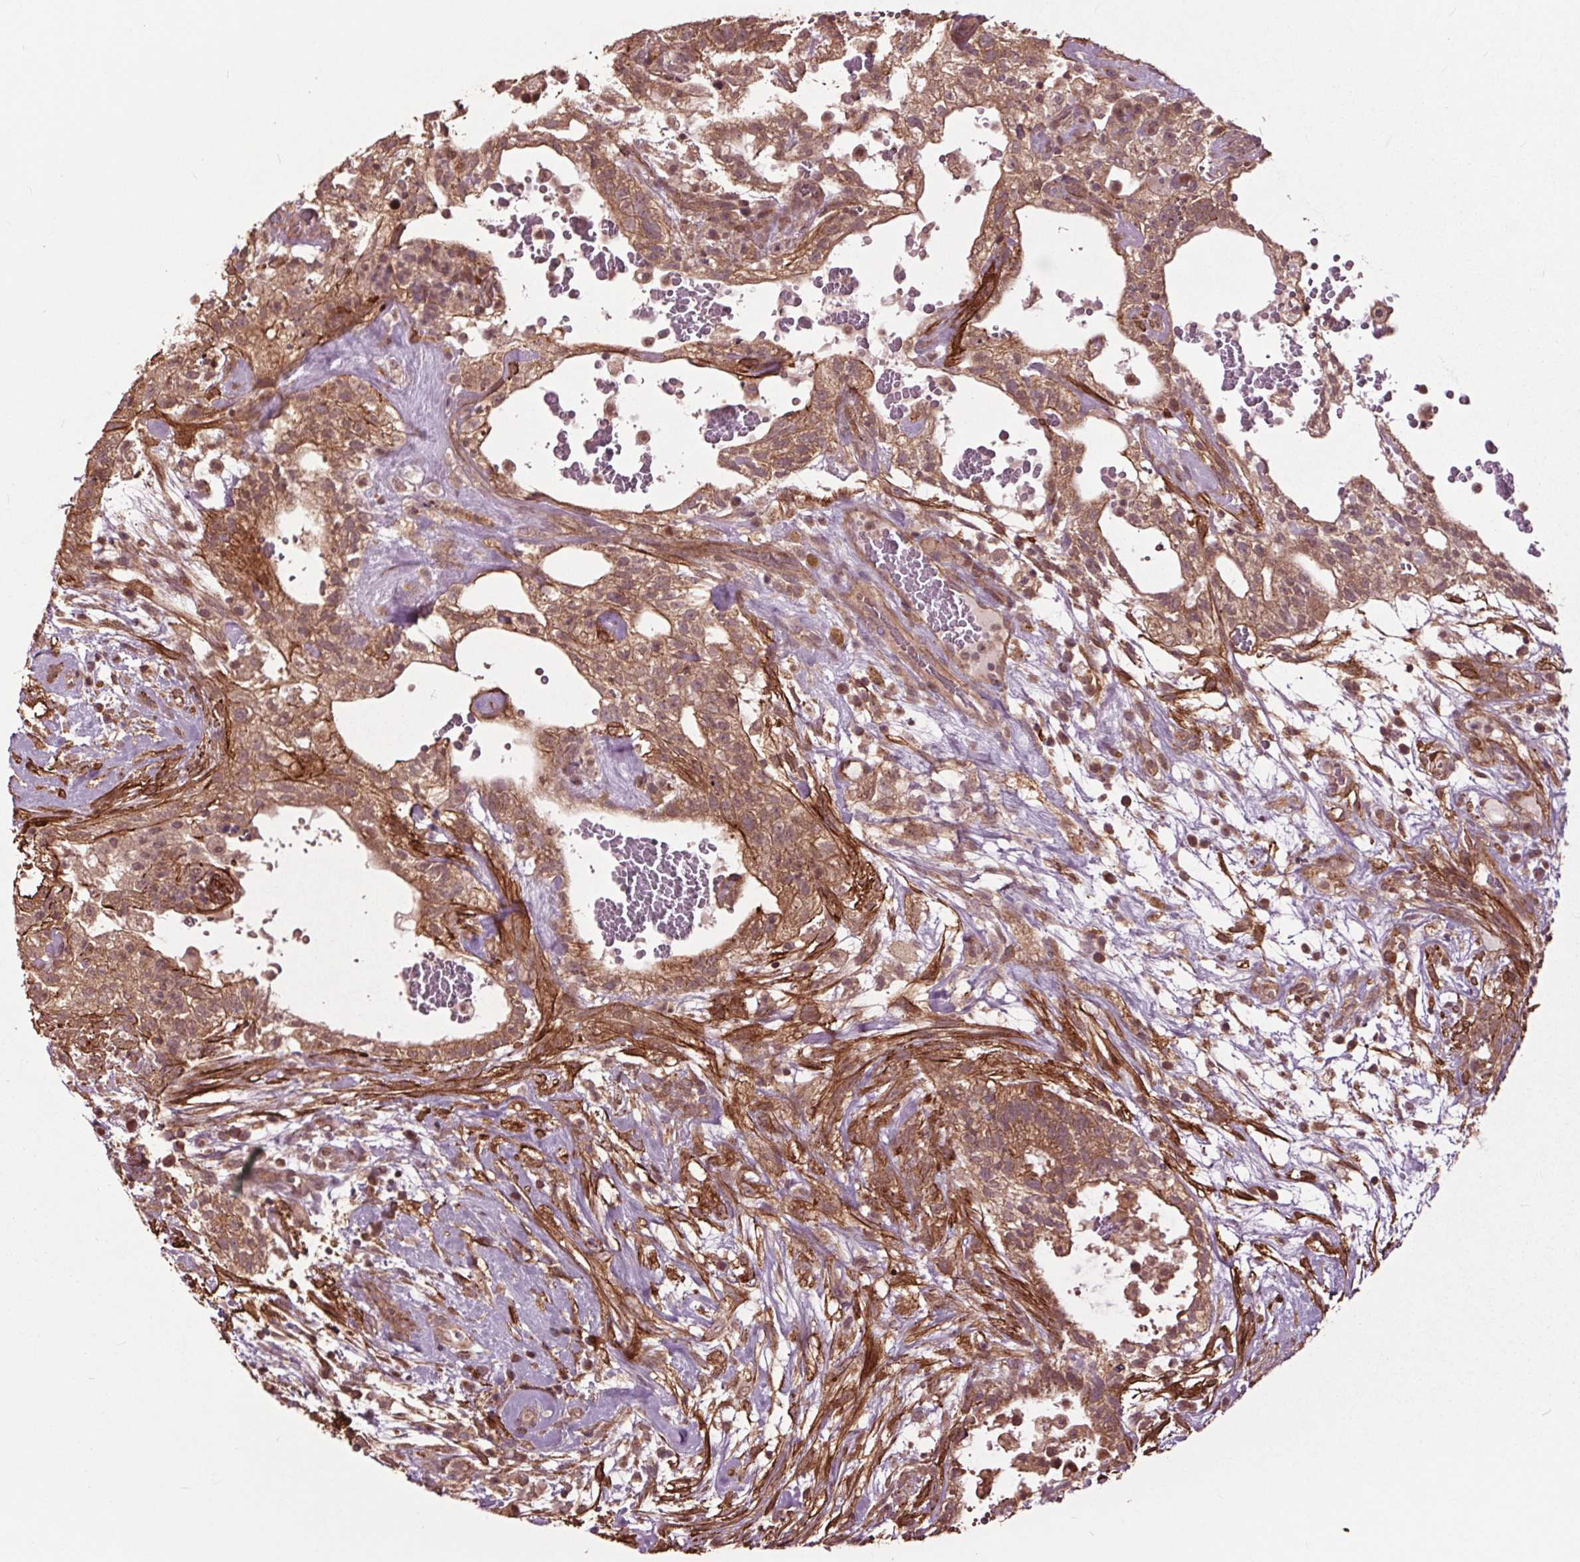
{"staining": {"intensity": "moderate", "quantity": ">75%", "location": "cytoplasmic/membranous"}, "tissue": "testis cancer", "cell_type": "Tumor cells", "image_type": "cancer", "snomed": [{"axis": "morphology", "description": "Normal tissue, NOS"}, {"axis": "morphology", "description": "Carcinoma, Embryonal, NOS"}, {"axis": "topography", "description": "Testis"}], "caption": "Immunohistochemistry (IHC) micrograph of neoplastic tissue: human testis cancer (embryonal carcinoma) stained using IHC exhibits medium levels of moderate protein expression localized specifically in the cytoplasmic/membranous of tumor cells, appearing as a cytoplasmic/membranous brown color.", "gene": "CEP95", "patient": {"sex": "male", "age": 32}}